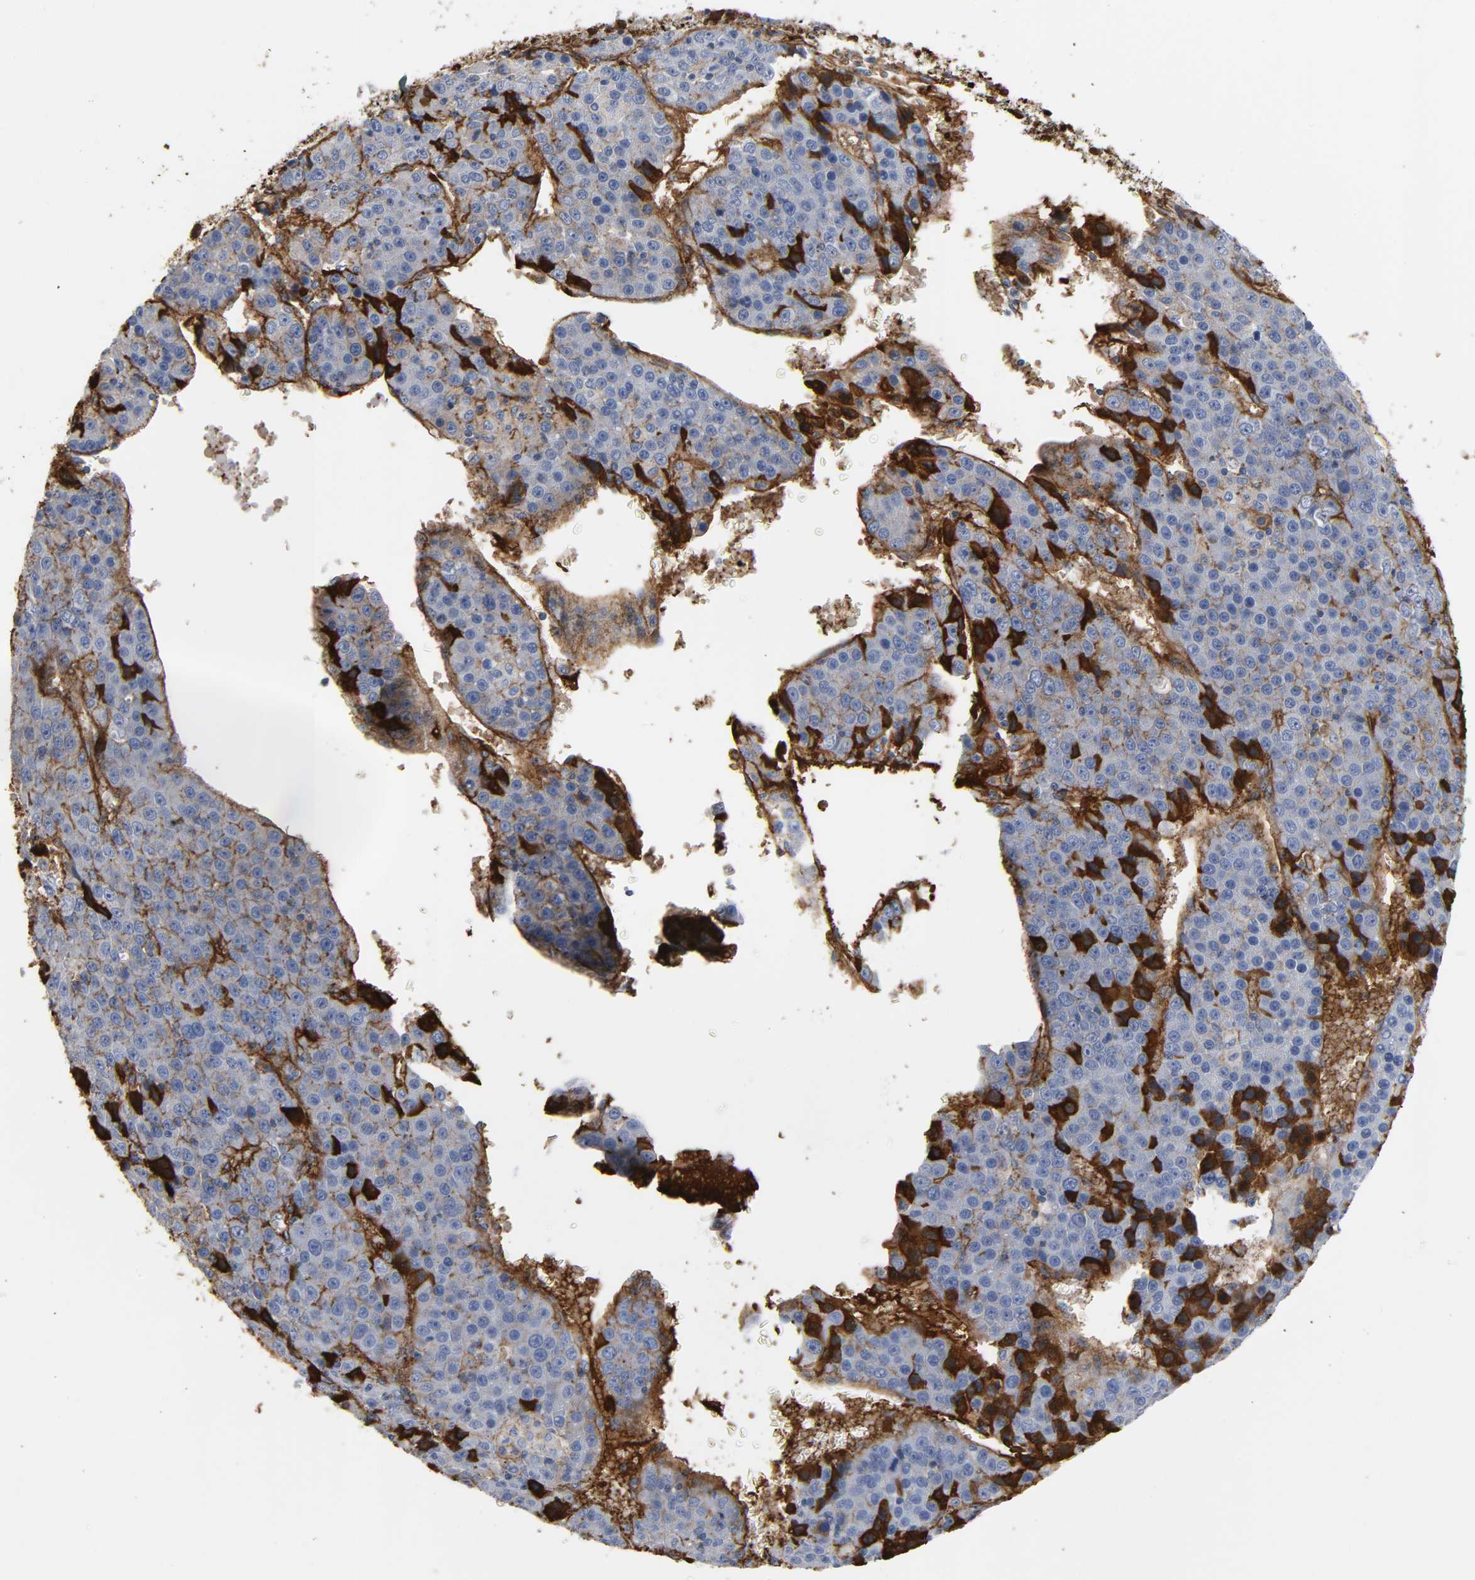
{"staining": {"intensity": "negative", "quantity": "none", "location": "none"}, "tissue": "liver cancer", "cell_type": "Tumor cells", "image_type": "cancer", "snomed": [{"axis": "morphology", "description": "Carcinoma, Hepatocellular, NOS"}, {"axis": "topography", "description": "Liver"}], "caption": "Immunohistochemistry histopathology image of neoplastic tissue: human liver cancer (hepatocellular carcinoma) stained with DAB exhibits no significant protein positivity in tumor cells.", "gene": "FBLN1", "patient": {"sex": "female", "age": 53}}